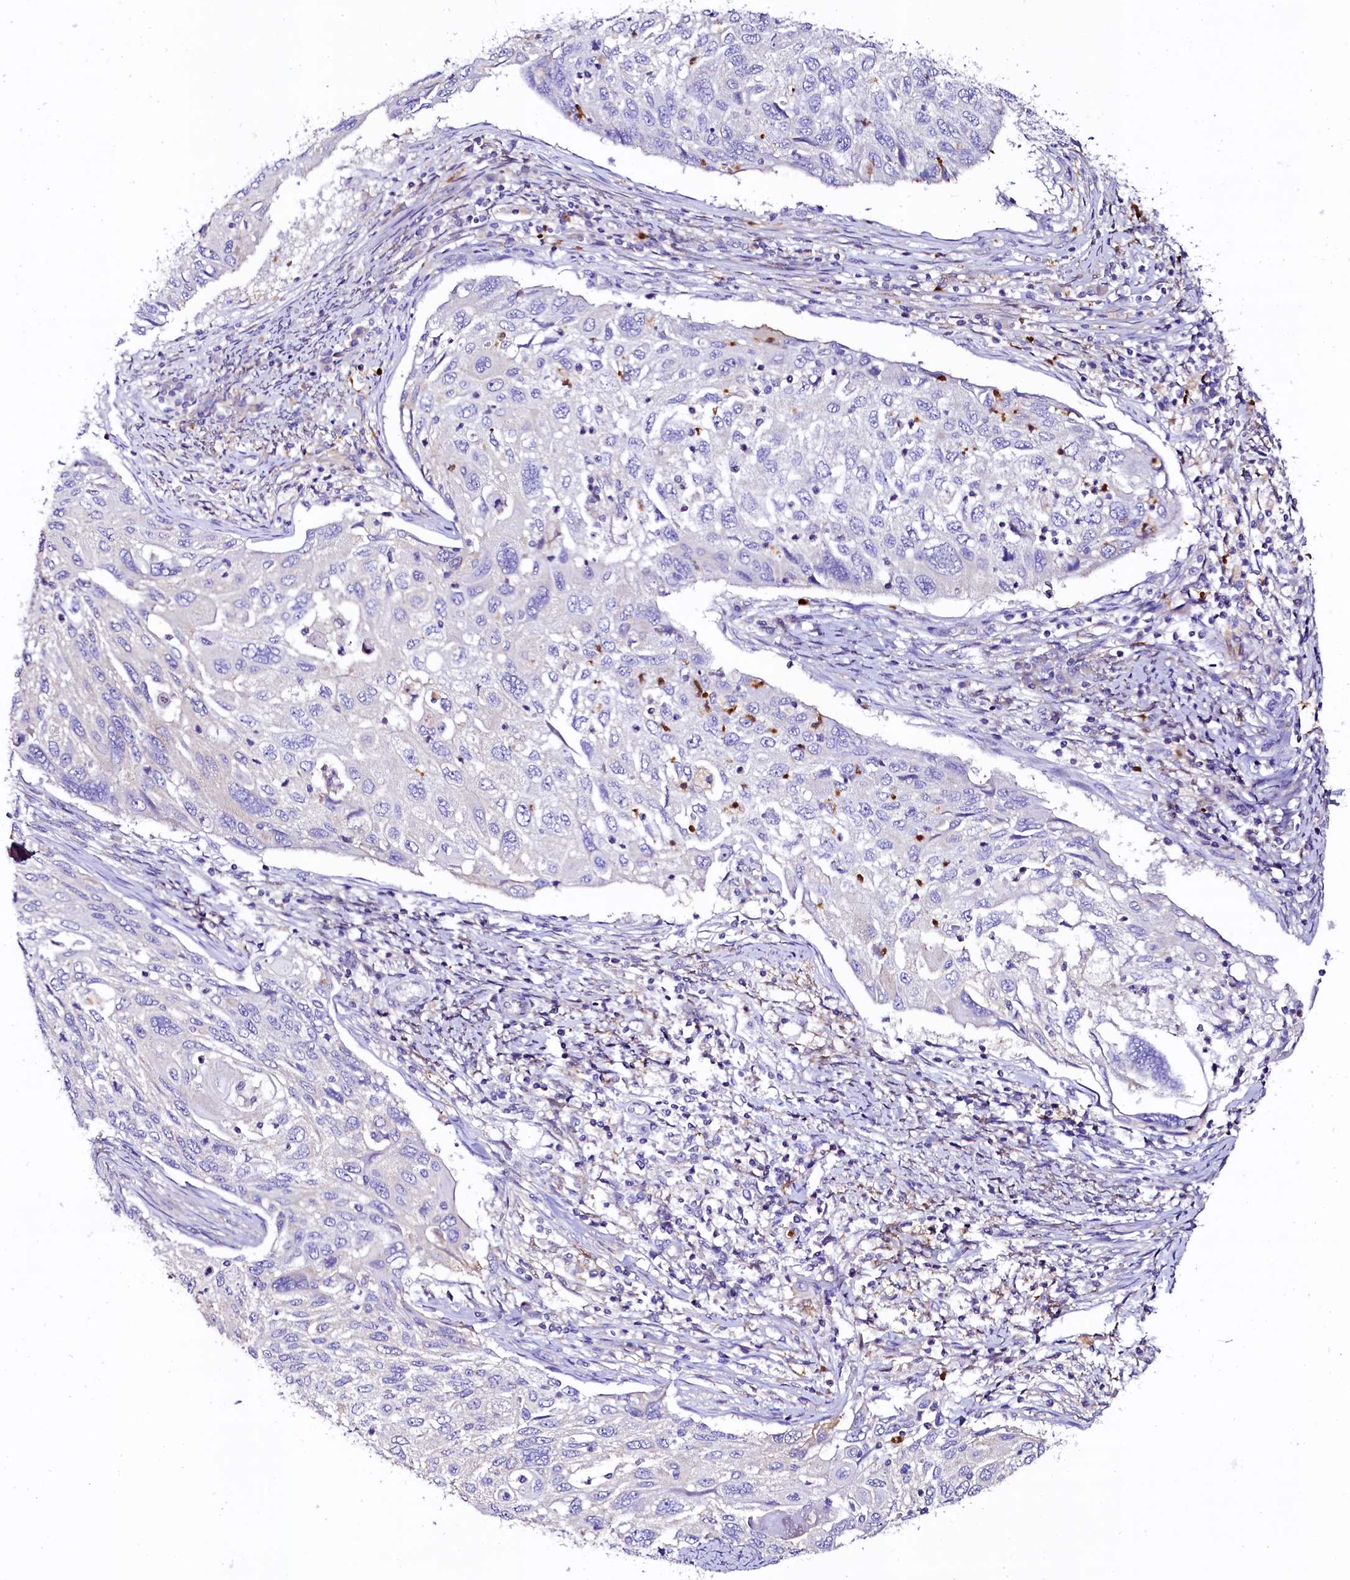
{"staining": {"intensity": "negative", "quantity": "none", "location": "none"}, "tissue": "cervical cancer", "cell_type": "Tumor cells", "image_type": "cancer", "snomed": [{"axis": "morphology", "description": "Squamous cell carcinoma, NOS"}, {"axis": "topography", "description": "Cervix"}], "caption": "The histopathology image reveals no significant positivity in tumor cells of squamous cell carcinoma (cervical). Nuclei are stained in blue.", "gene": "NAA16", "patient": {"sex": "female", "age": 70}}